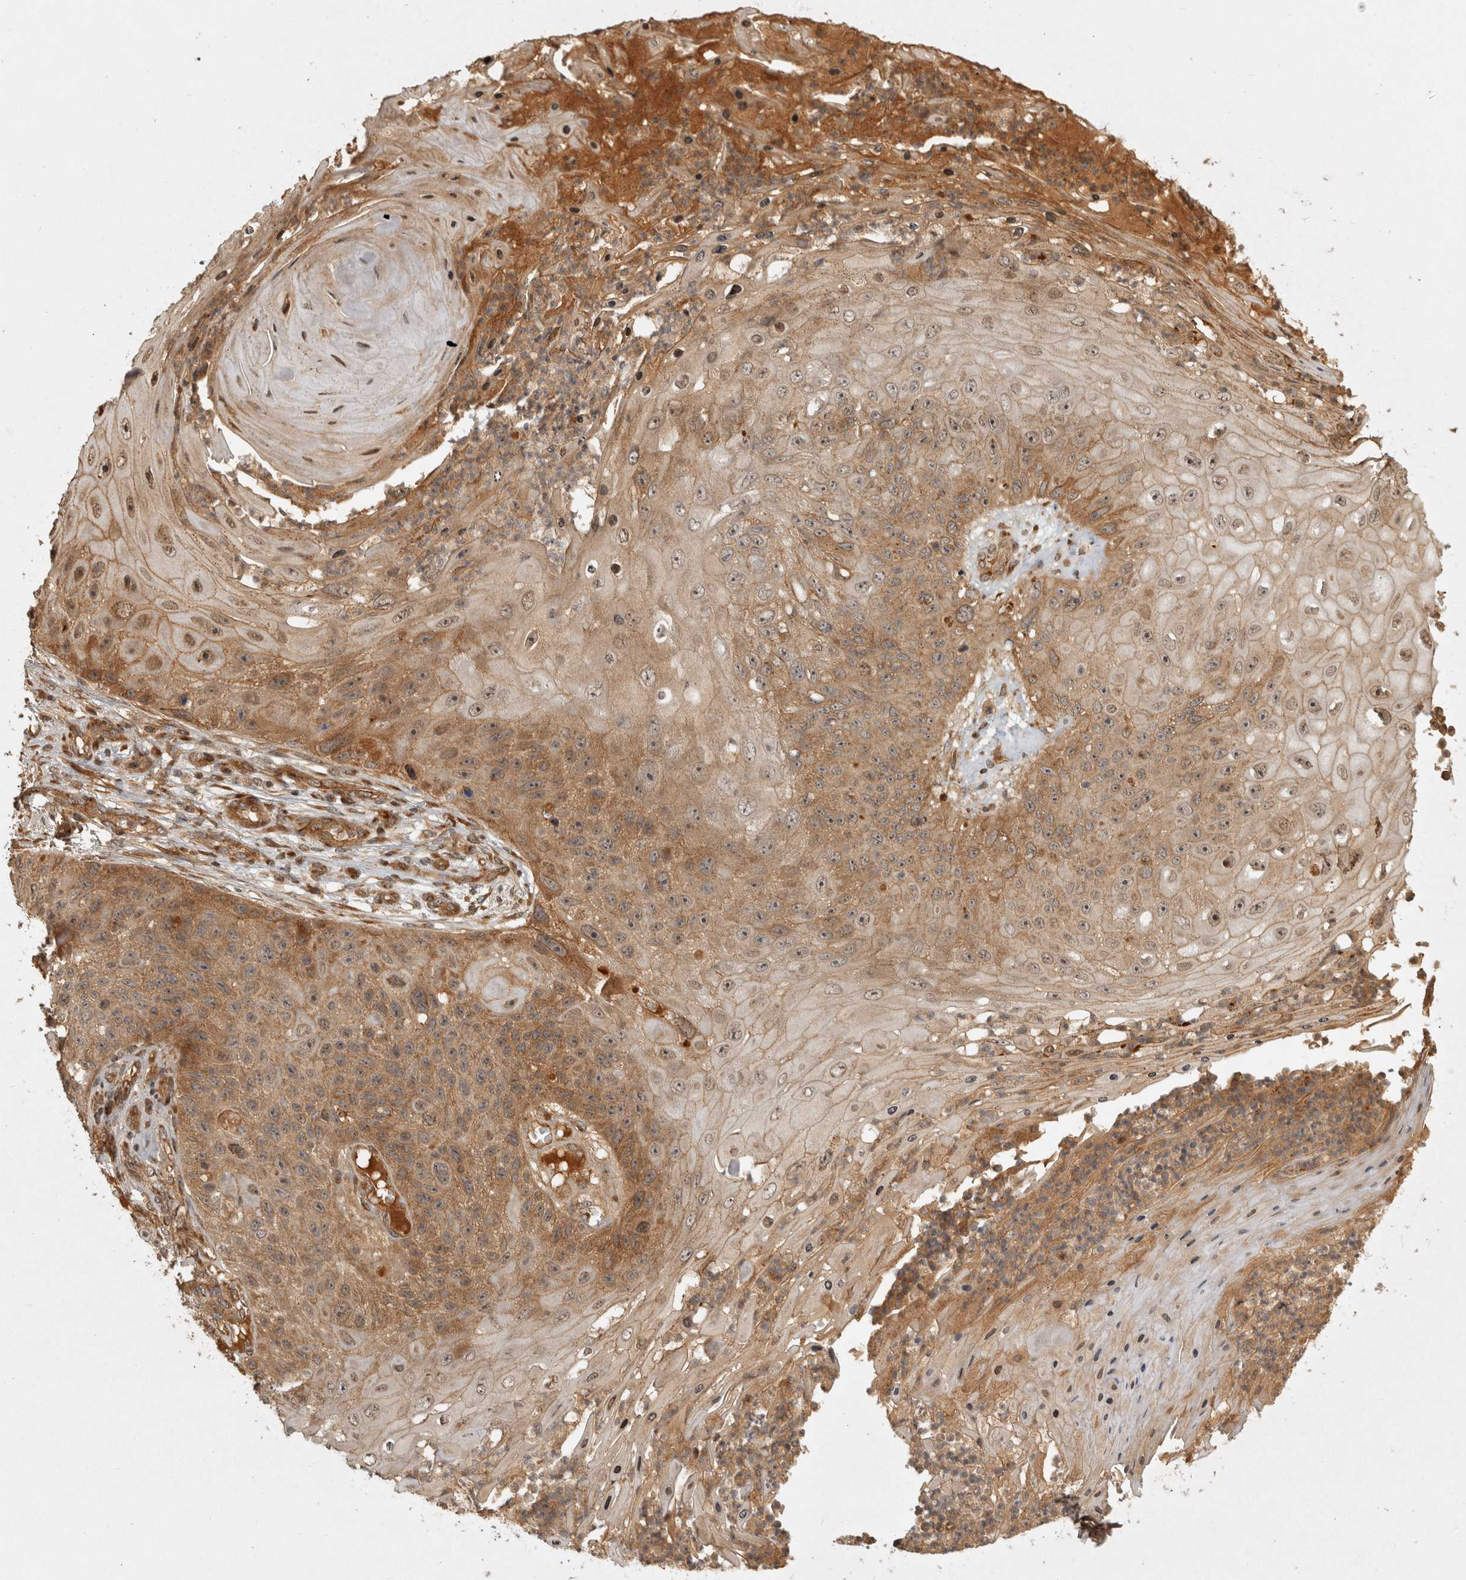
{"staining": {"intensity": "moderate", "quantity": ">75%", "location": "cytoplasmic/membranous"}, "tissue": "skin cancer", "cell_type": "Tumor cells", "image_type": "cancer", "snomed": [{"axis": "morphology", "description": "Squamous cell carcinoma, NOS"}, {"axis": "topography", "description": "Skin"}], "caption": "The image reveals a brown stain indicating the presence of a protein in the cytoplasmic/membranous of tumor cells in skin cancer (squamous cell carcinoma).", "gene": "CAMSAP2", "patient": {"sex": "female", "age": 88}}